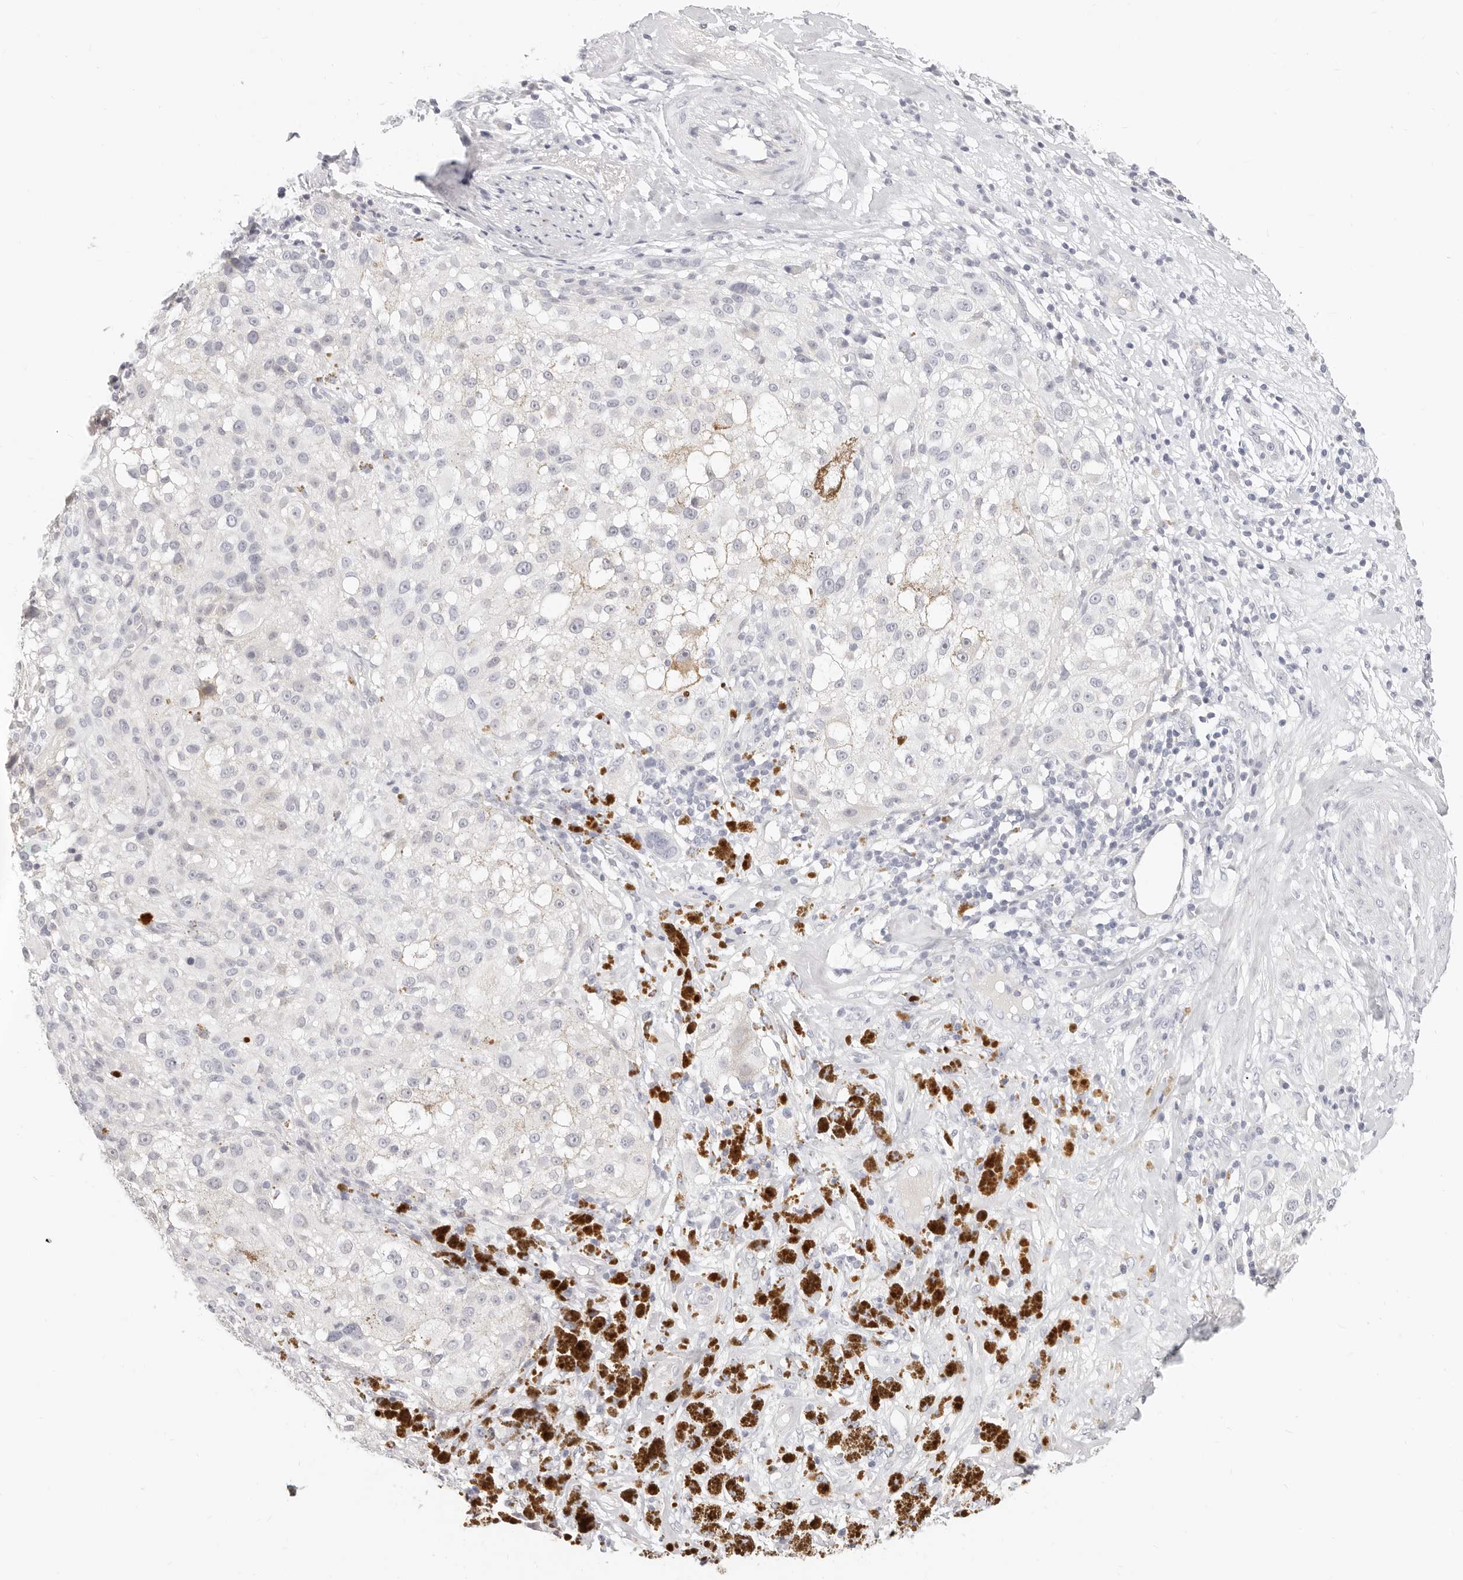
{"staining": {"intensity": "negative", "quantity": "none", "location": "none"}, "tissue": "melanoma", "cell_type": "Tumor cells", "image_type": "cancer", "snomed": [{"axis": "morphology", "description": "Necrosis, NOS"}, {"axis": "morphology", "description": "Malignant melanoma, NOS"}, {"axis": "topography", "description": "Skin"}], "caption": "There is no significant expression in tumor cells of malignant melanoma.", "gene": "ASCL1", "patient": {"sex": "female", "age": 87}}